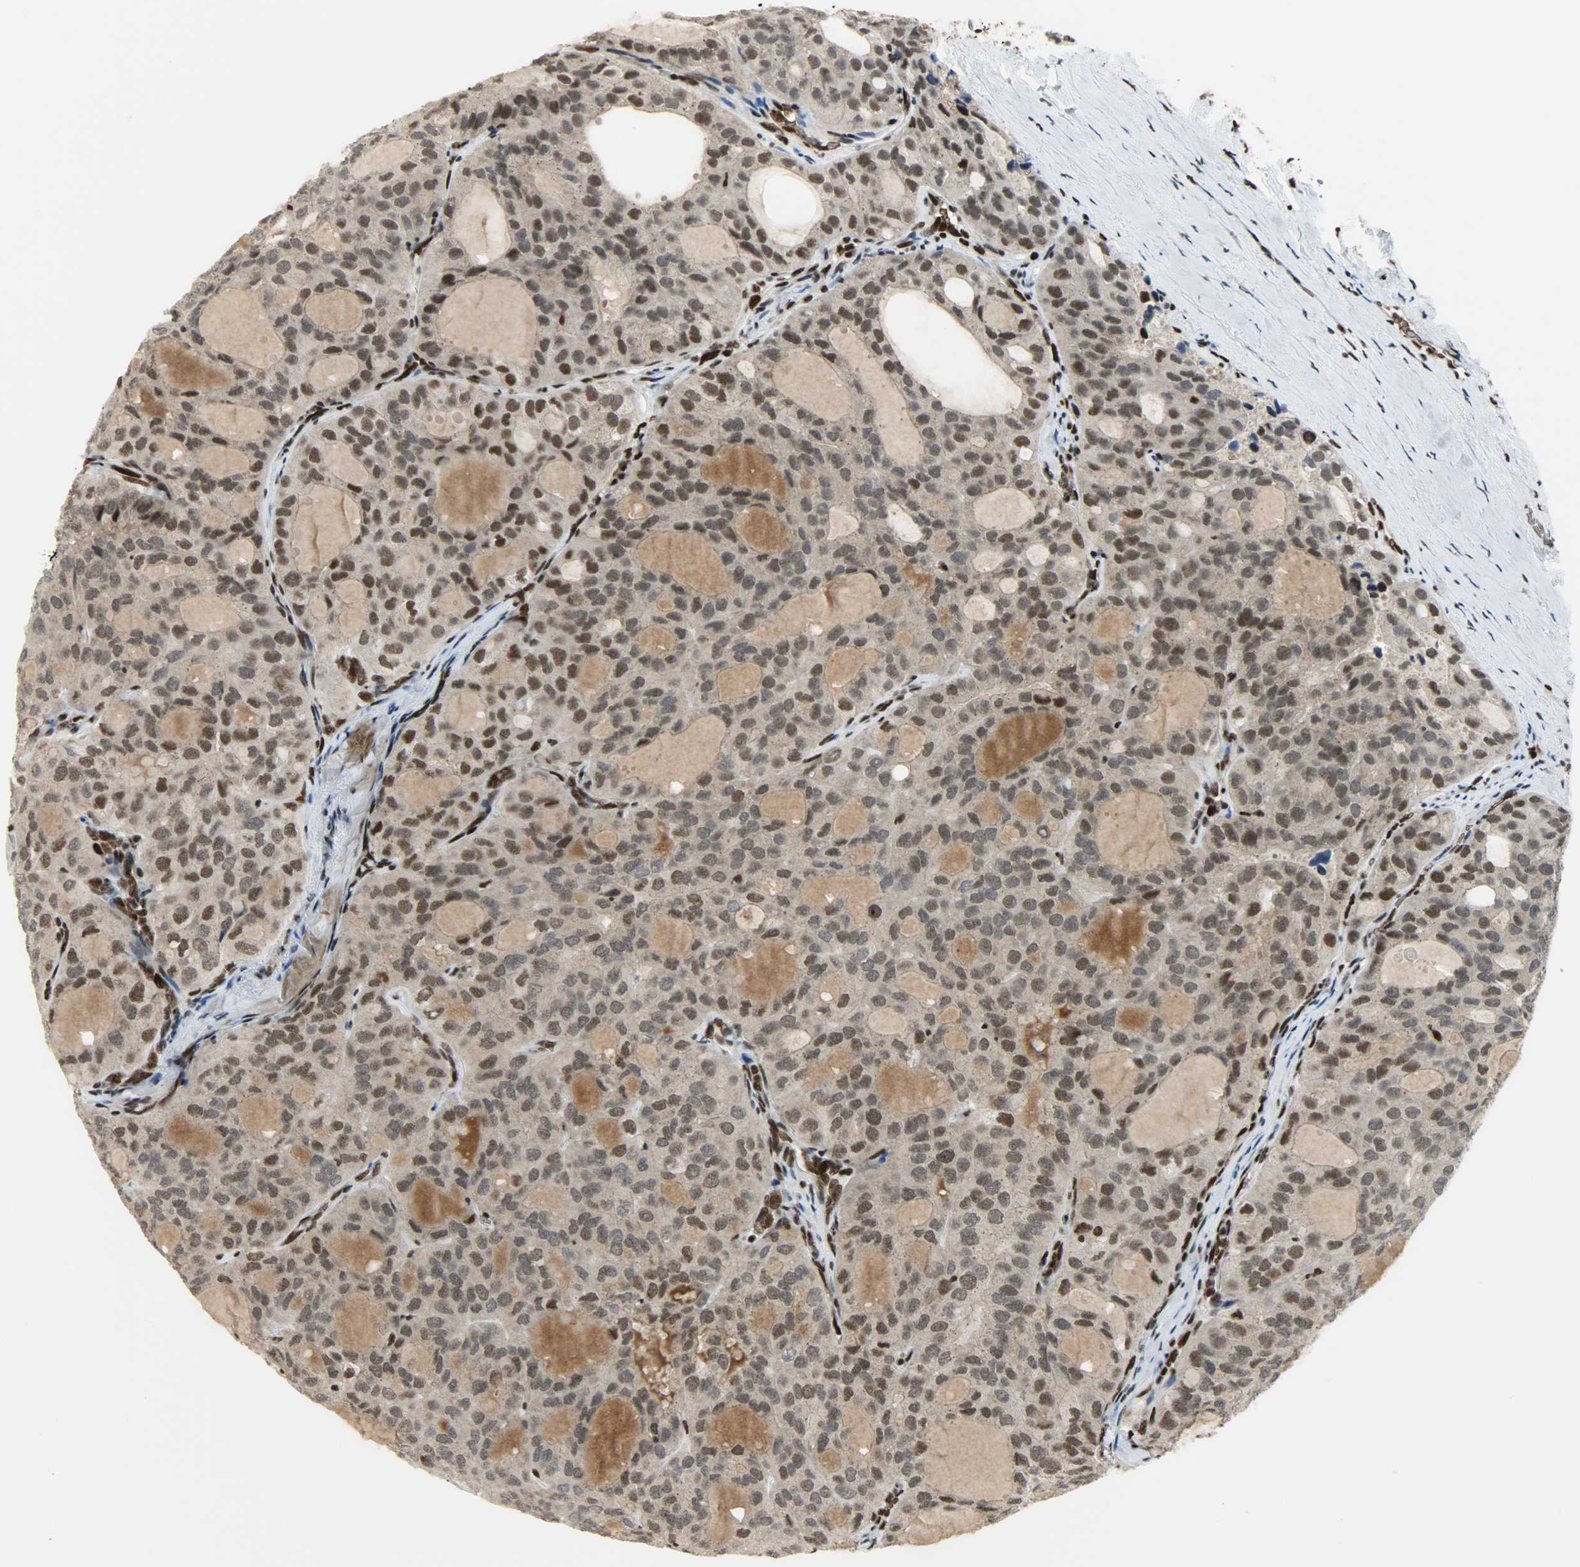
{"staining": {"intensity": "strong", "quantity": ">75%", "location": "cytoplasmic/membranous,nuclear"}, "tissue": "thyroid cancer", "cell_type": "Tumor cells", "image_type": "cancer", "snomed": [{"axis": "morphology", "description": "Follicular adenoma carcinoma, NOS"}, {"axis": "topography", "description": "Thyroid gland"}], "caption": "Strong cytoplasmic/membranous and nuclear positivity is appreciated in approximately >75% of tumor cells in follicular adenoma carcinoma (thyroid). Using DAB (brown) and hematoxylin (blue) stains, captured at high magnification using brightfield microscopy.", "gene": "SNAI1", "patient": {"sex": "male", "age": 75}}